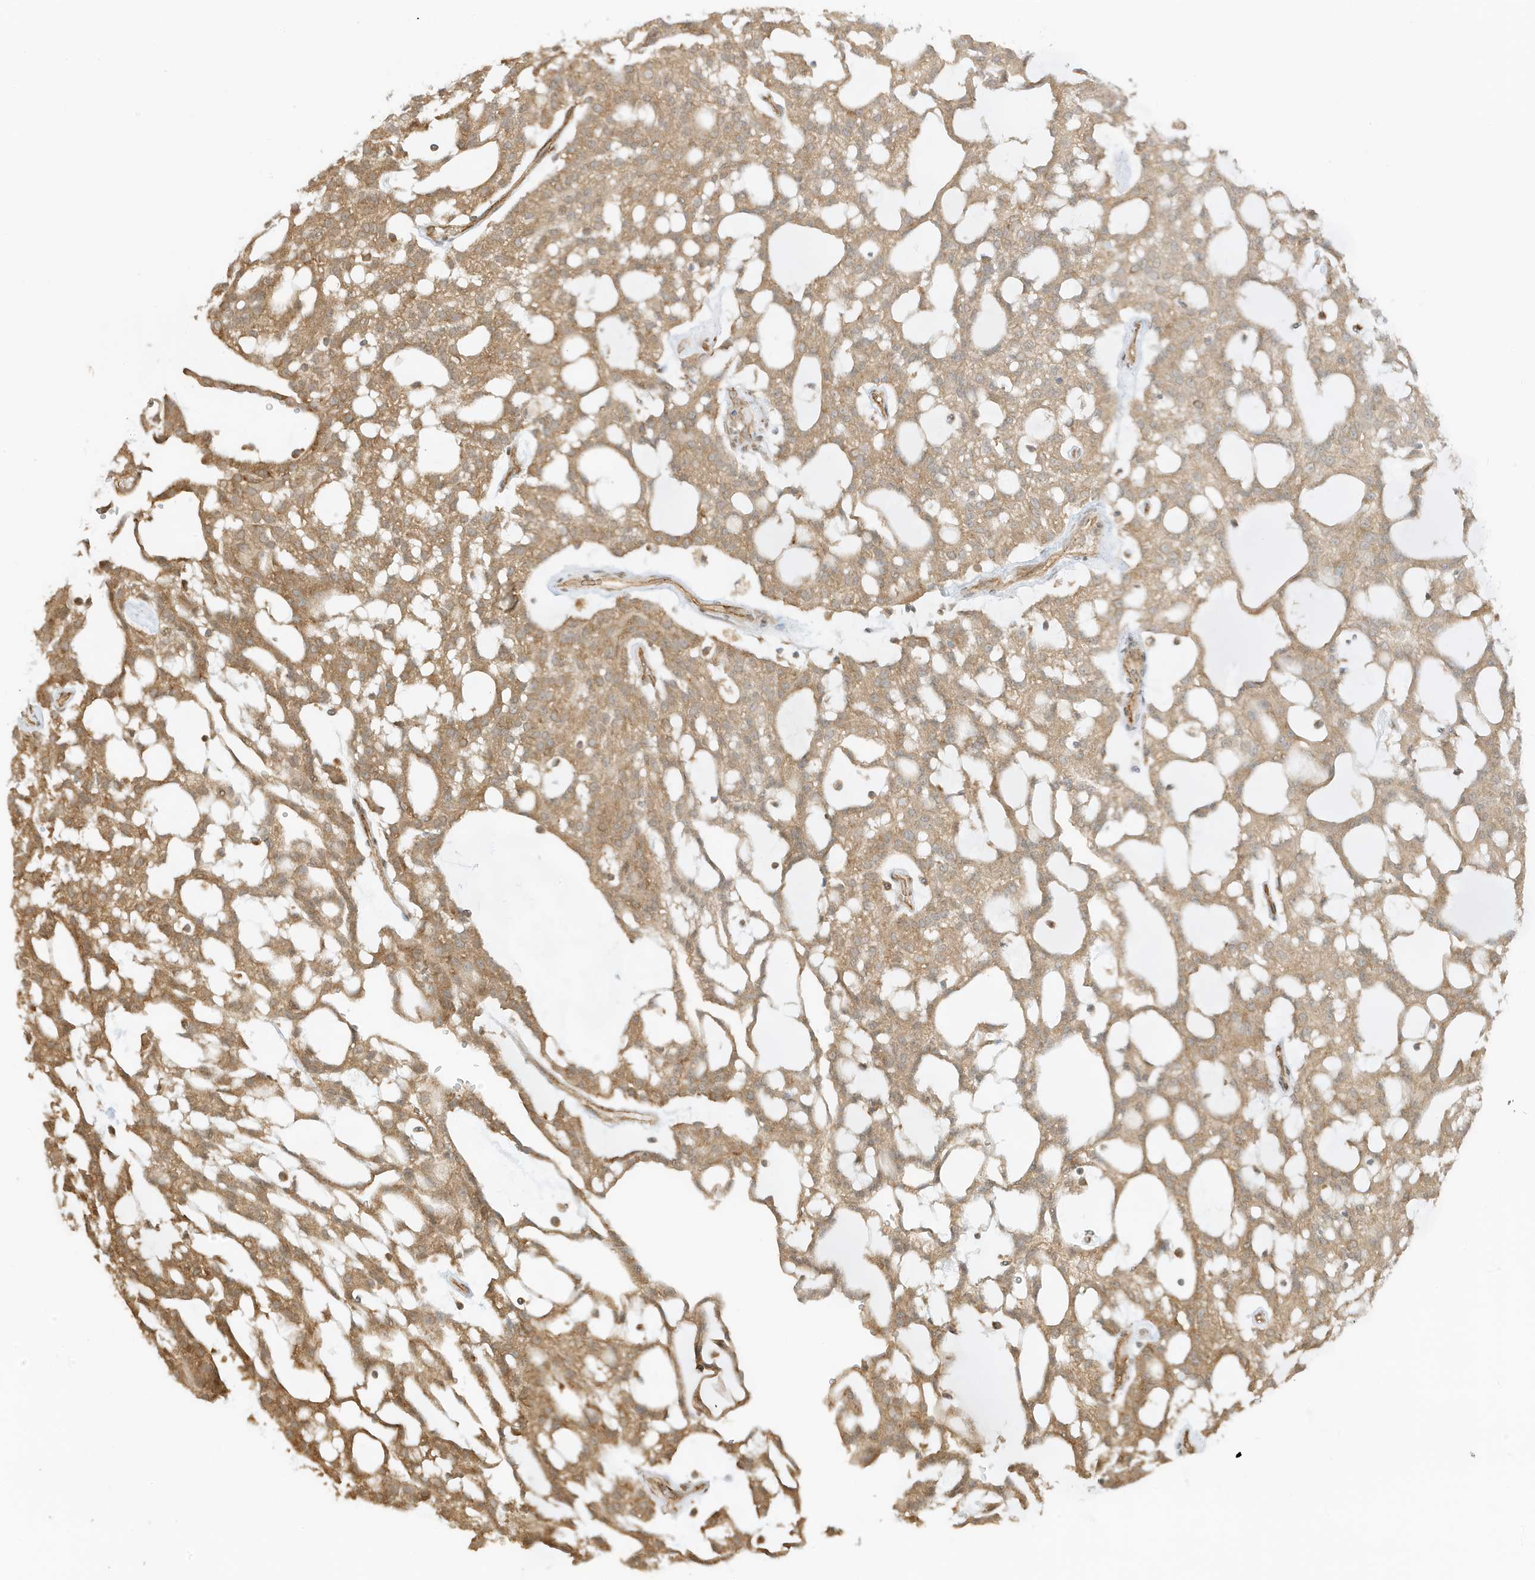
{"staining": {"intensity": "moderate", "quantity": ">75%", "location": "cytoplasmic/membranous"}, "tissue": "renal cancer", "cell_type": "Tumor cells", "image_type": "cancer", "snomed": [{"axis": "morphology", "description": "Adenocarcinoma, NOS"}, {"axis": "topography", "description": "Kidney"}], "caption": "A brown stain shows moderate cytoplasmic/membranous positivity of a protein in human renal cancer tumor cells.", "gene": "UBAP2L", "patient": {"sex": "male", "age": 63}}